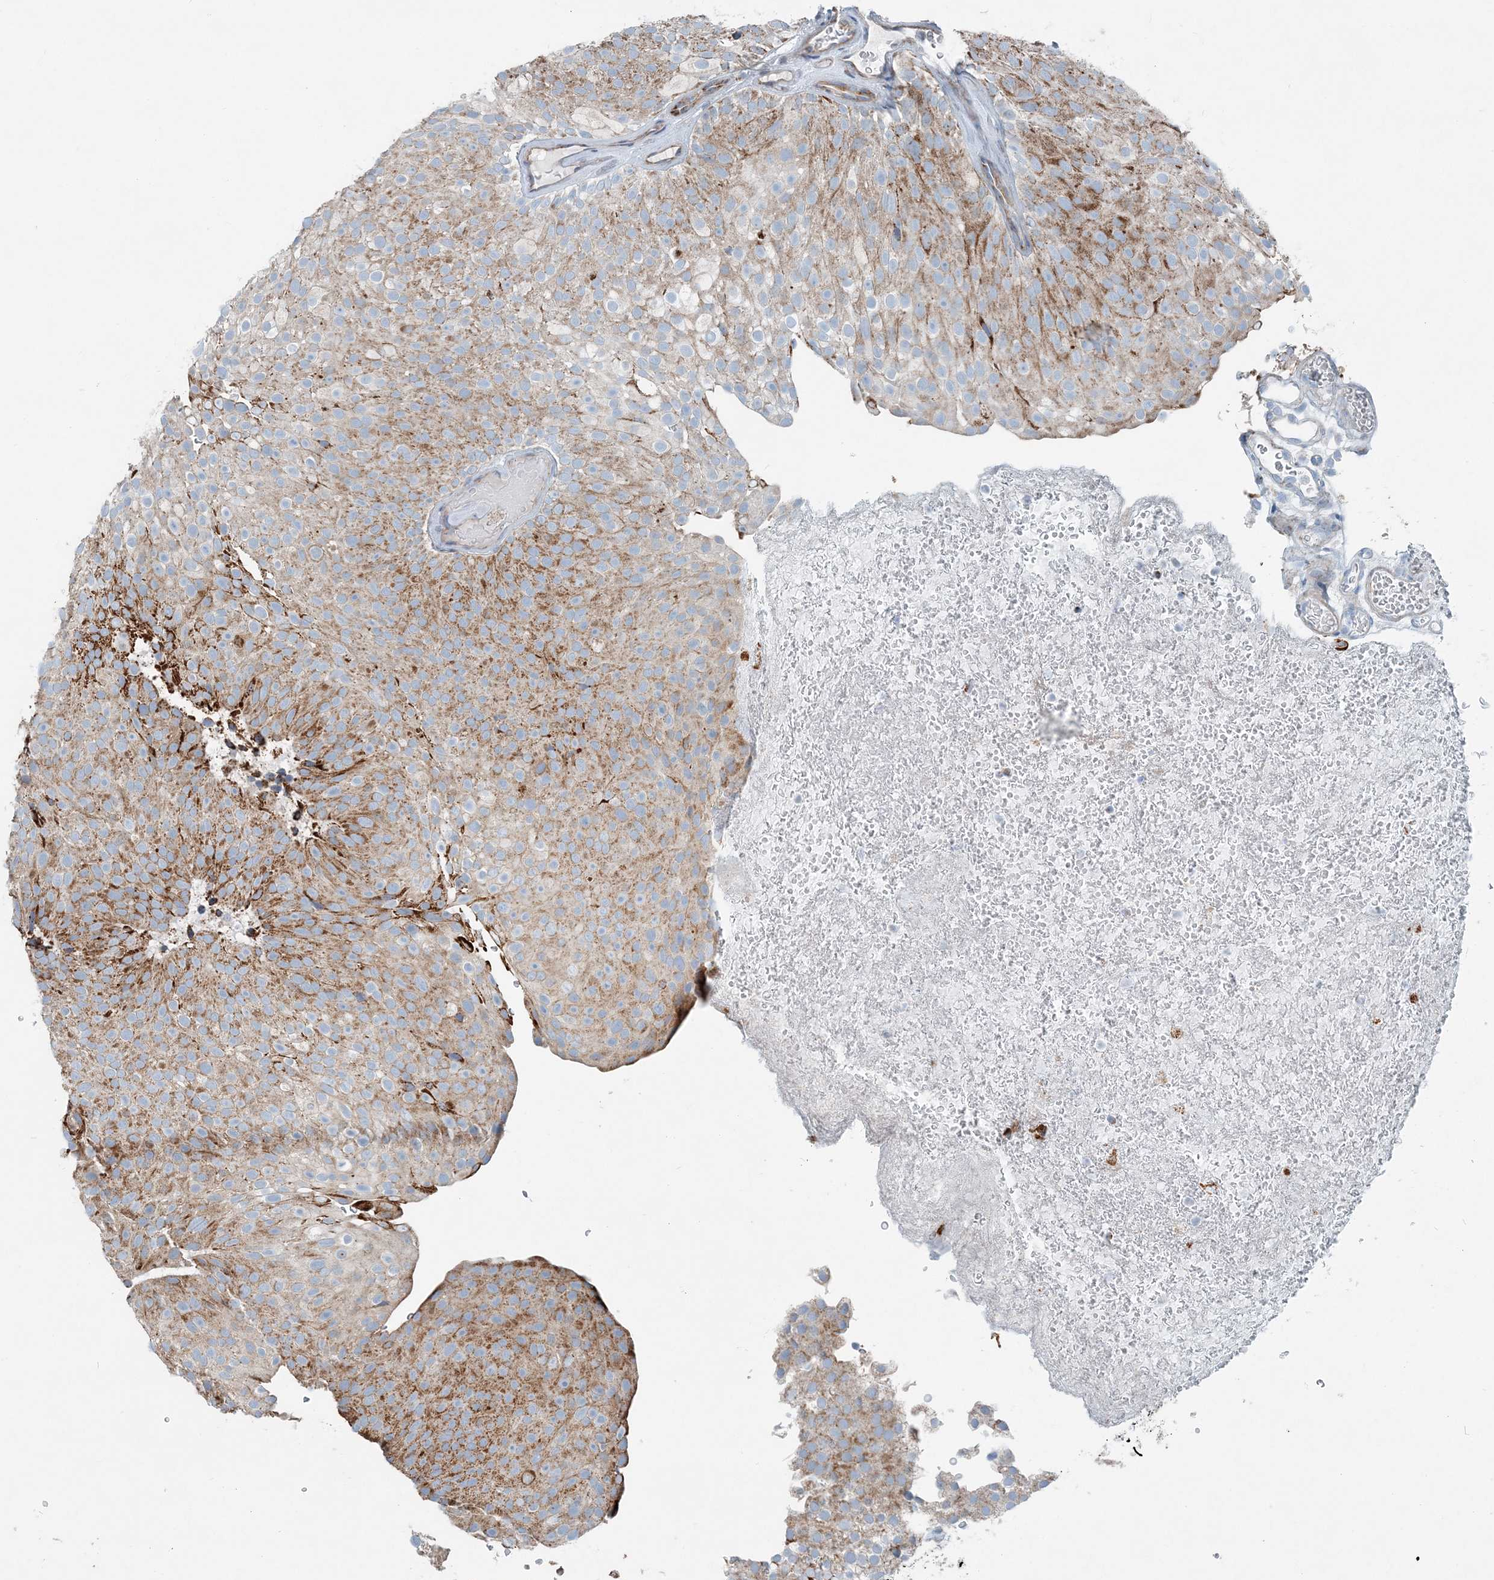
{"staining": {"intensity": "strong", "quantity": ">75%", "location": "cytoplasmic/membranous"}, "tissue": "urothelial cancer", "cell_type": "Tumor cells", "image_type": "cancer", "snomed": [{"axis": "morphology", "description": "Urothelial carcinoma, Low grade"}, {"axis": "topography", "description": "Urinary bladder"}], "caption": "The photomicrograph shows immunohistochemical staining of urothelial carcinoma (low-grade). There is strong cytoplasmic/membranous expression is present in approximately >75% of tumor cells. (Stains: DAB in brown, nuclei in blue, Microscopy: brightfield microscopy at high magnification).", "gene": "INTU", "patient": {"sex": "male", "age": 78}}